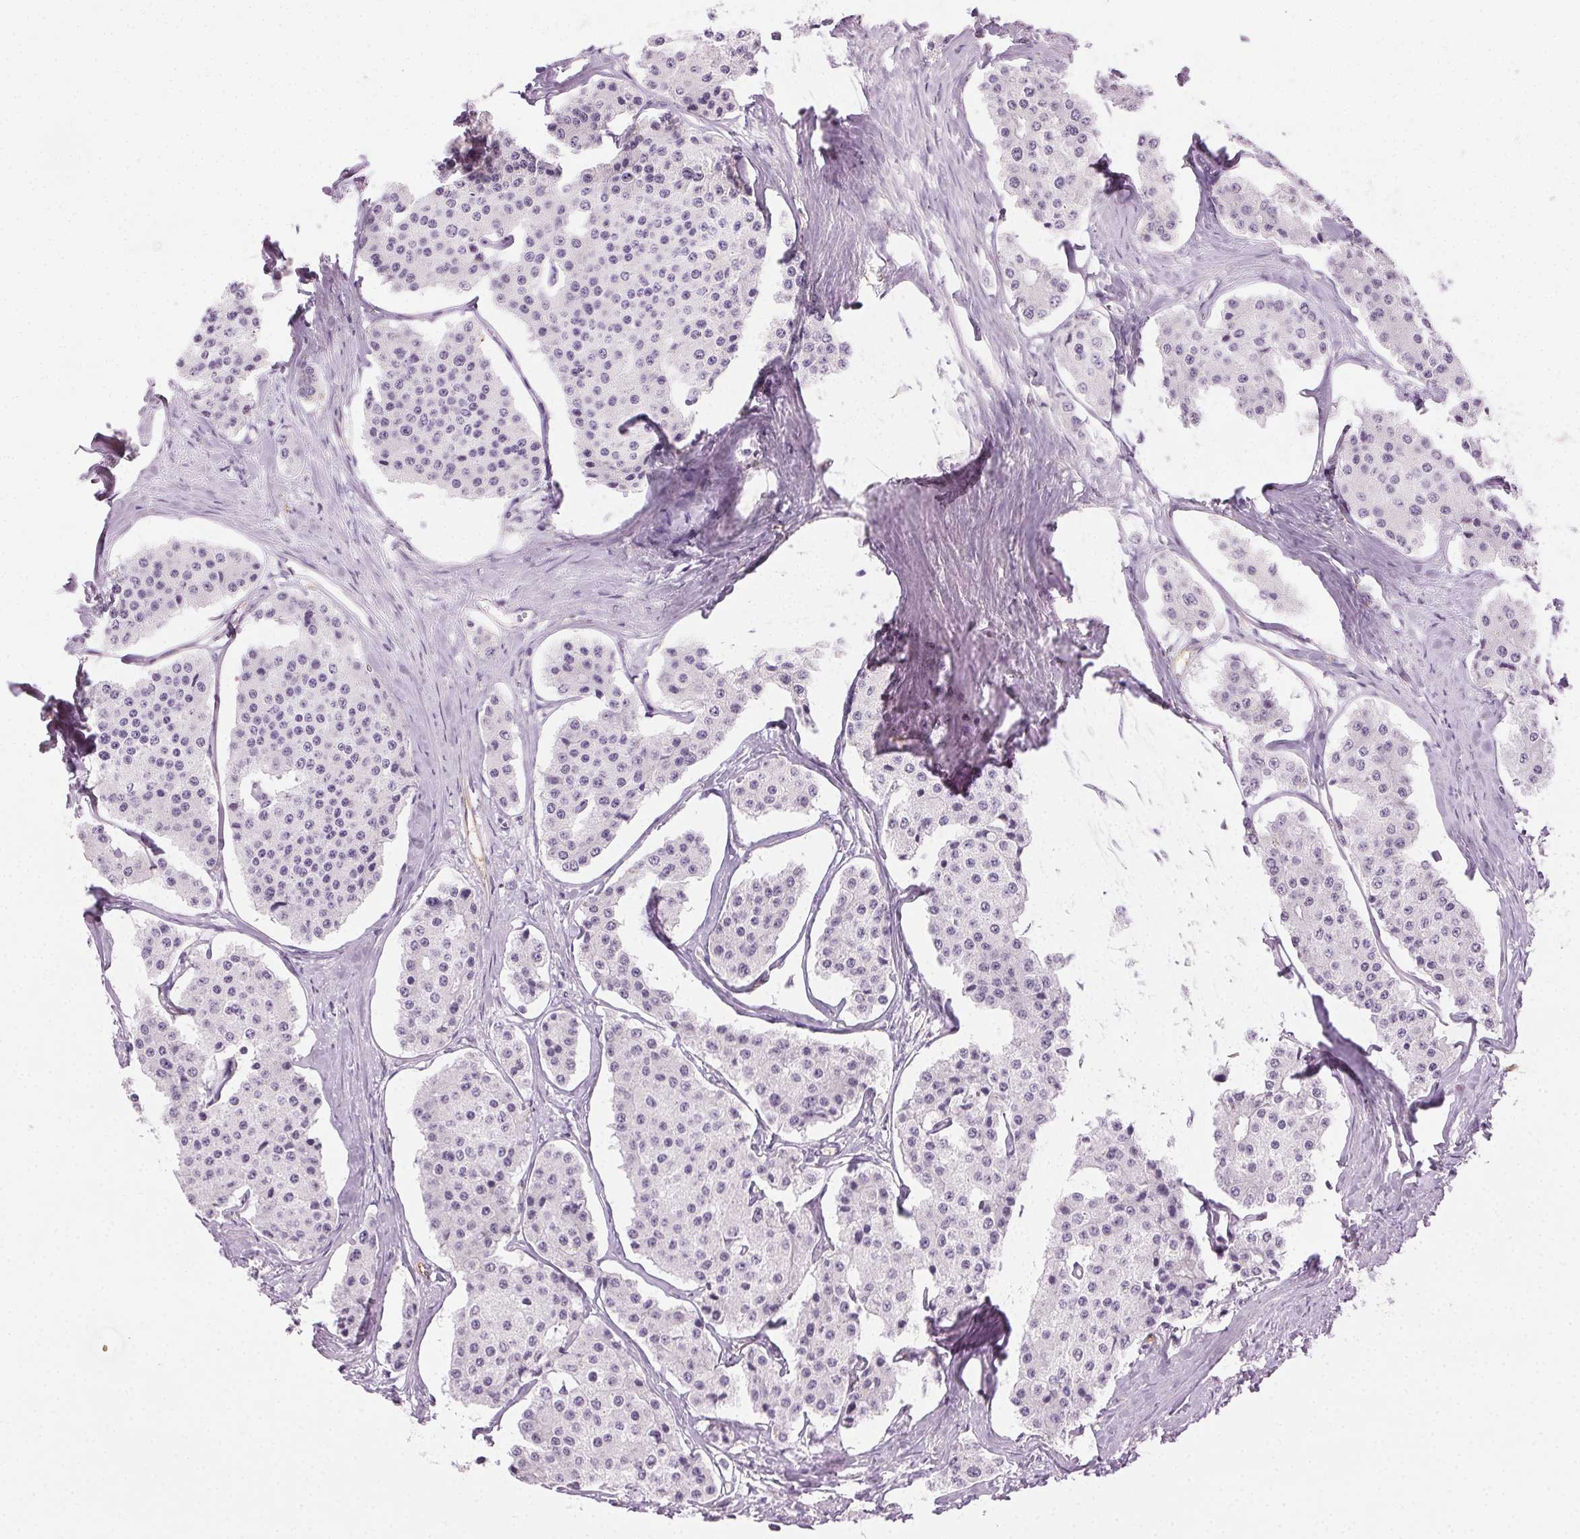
{"staining": {"intensity": "negative", "quantity": "none", "location": "none"}, "tissue": "carcinoid", "cell_type": "Tumor cells", "image_type": "cancer", "snomed": [{"axis": "morphology", "description": "Carcinoid, malignant, NOS"}, {"axis": "topography", "description": "Small intestine"}], "caption": "A micrograph of carcinoid stained for a protein exhibits no brown staining in tumor cells.", "gene": "AIF1L", "patient": {"sex": "female", "age": 65}}